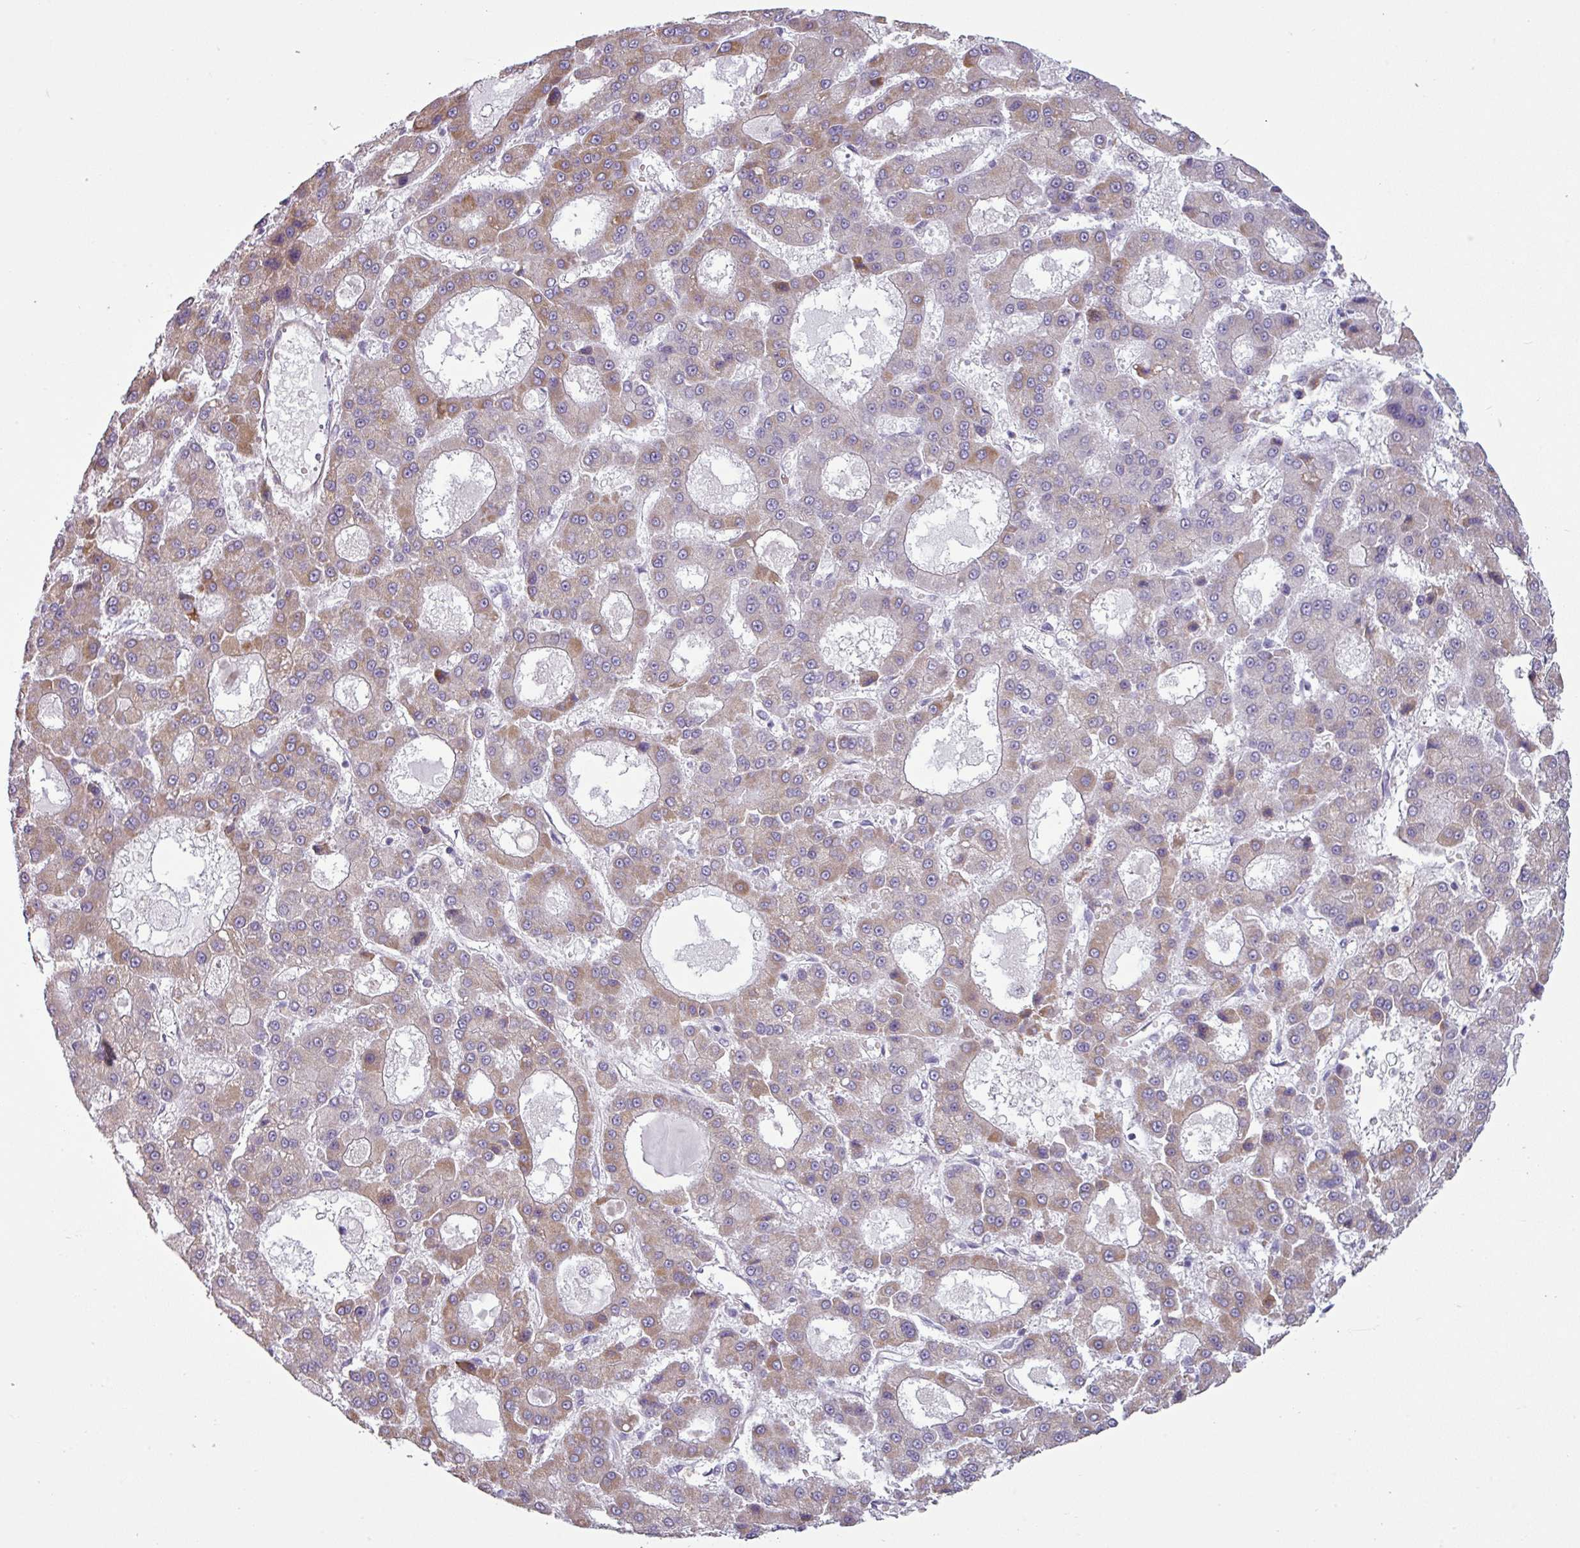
{"staining": {"intensity": "weak", "quantity": "25%-75%", "location": "cytoplasmic/membranous"}, "tissue": "liver cancer", "cell_type": "Tumor cells", "image_type": "cancer", "snomed": [{"axis": "morphology", "description": "Carcinoma, Hepatocellular, NOS"}, {"axis": "topography", "description": "Liver"}], "caption": "Immunohistochemical staining of liver cancer displays low levels of weak cytoplasmic/membranous staining in about 25%-75% of tumor cells. (IHC, brightfield microscopy, high magnification).", "gene": "BTN2A2", "patient": {"sex": "male", "age": 70}}